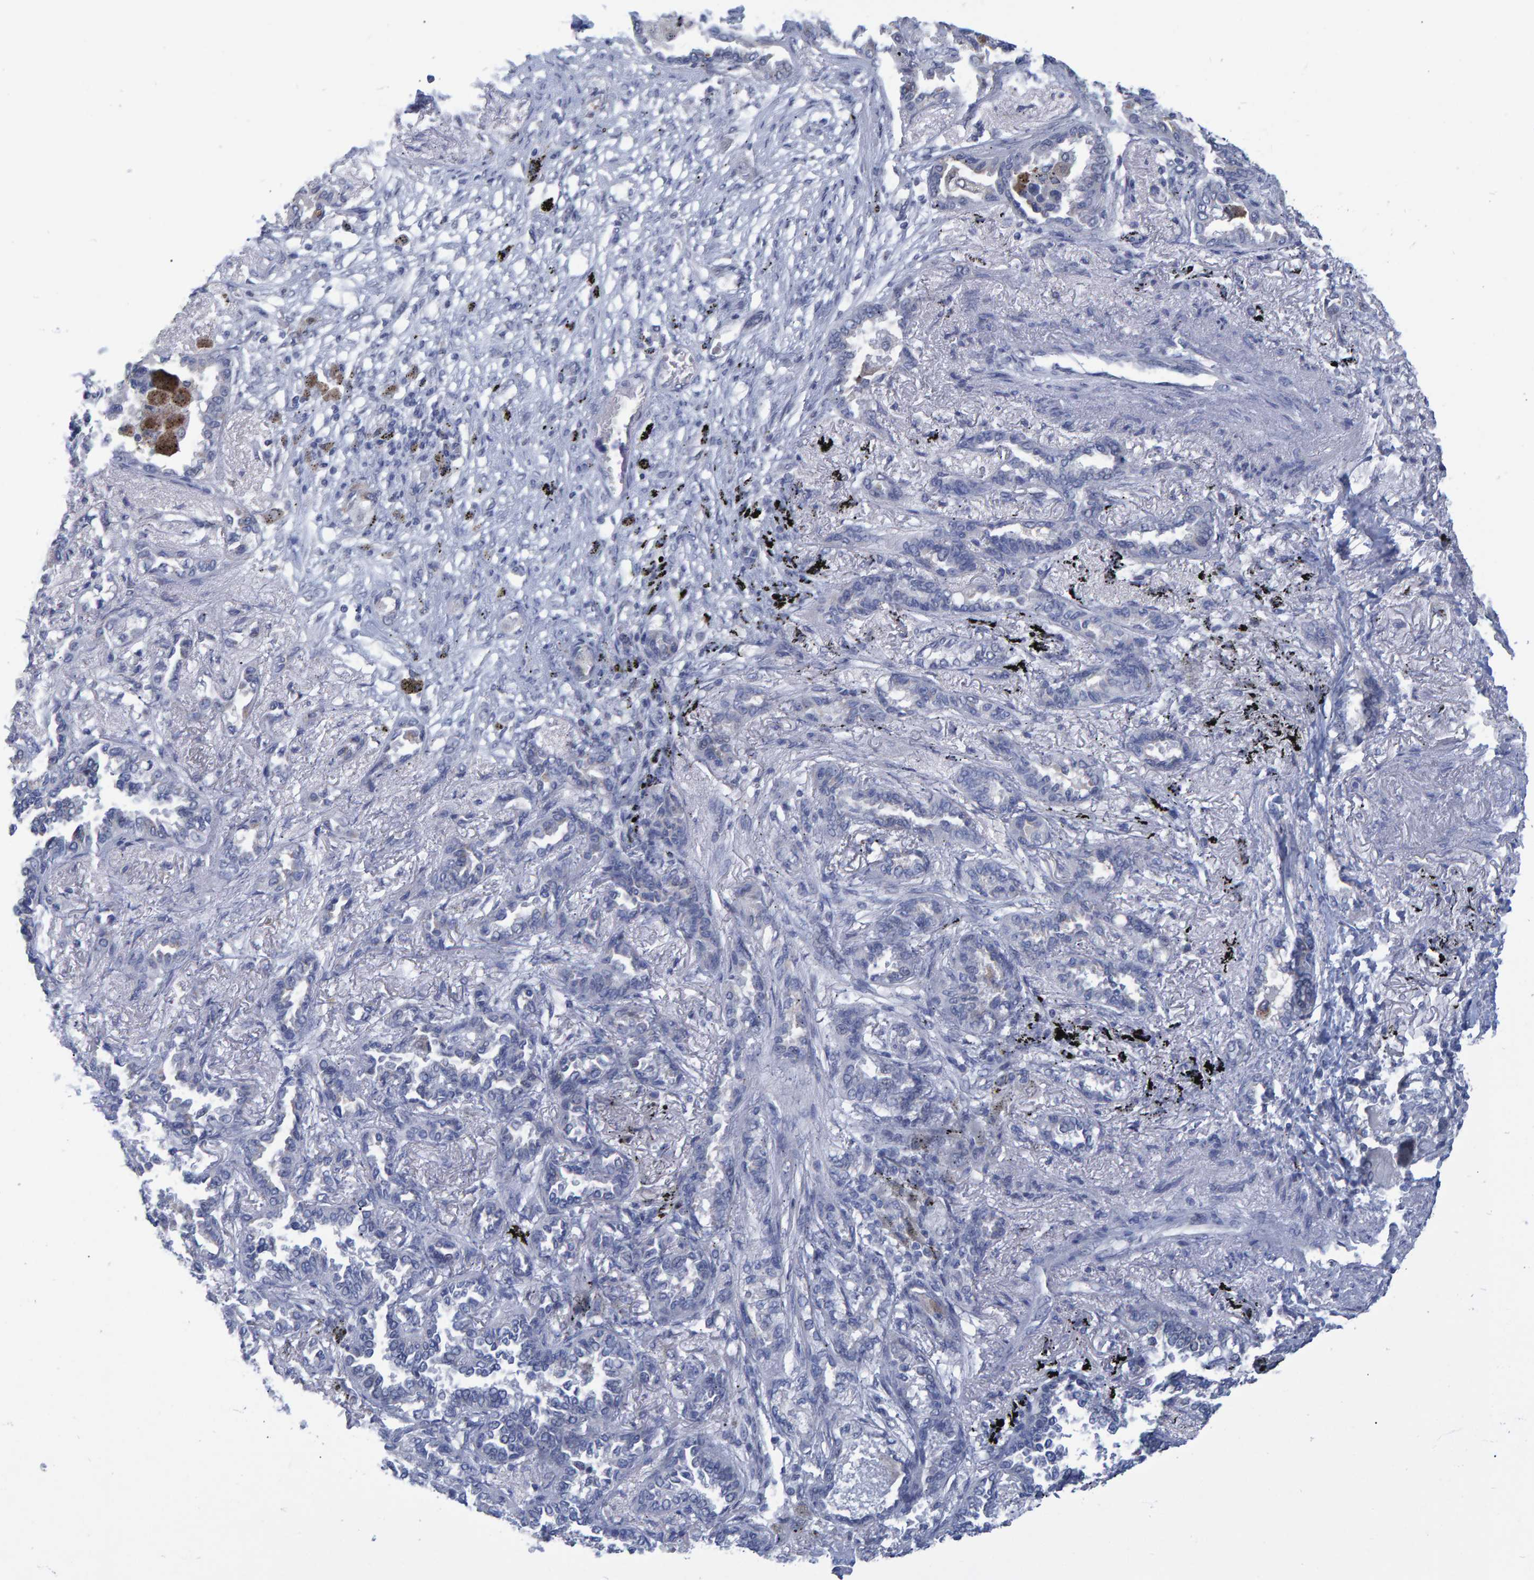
{"staining": {"intensity": "negative", "quantity": "none", "location": "none"}, "tissue": "lung cancer", "cell_type": "Tumor cells", "image_type": "cancer", "snomed": [{"axis": "morphology", "description": "Adenocarcinoma, NOS"}, {"axis": "topography", "description": "Lung"}], "caption": "DAB (3,3'-diaminobenzidine) immunohistochemical staining of adenocarcinoma (lung) demonstrates no significant staining in tumor cells.", "gene": "PROCA1", "patient": {"sex": "male", "age": 59}}